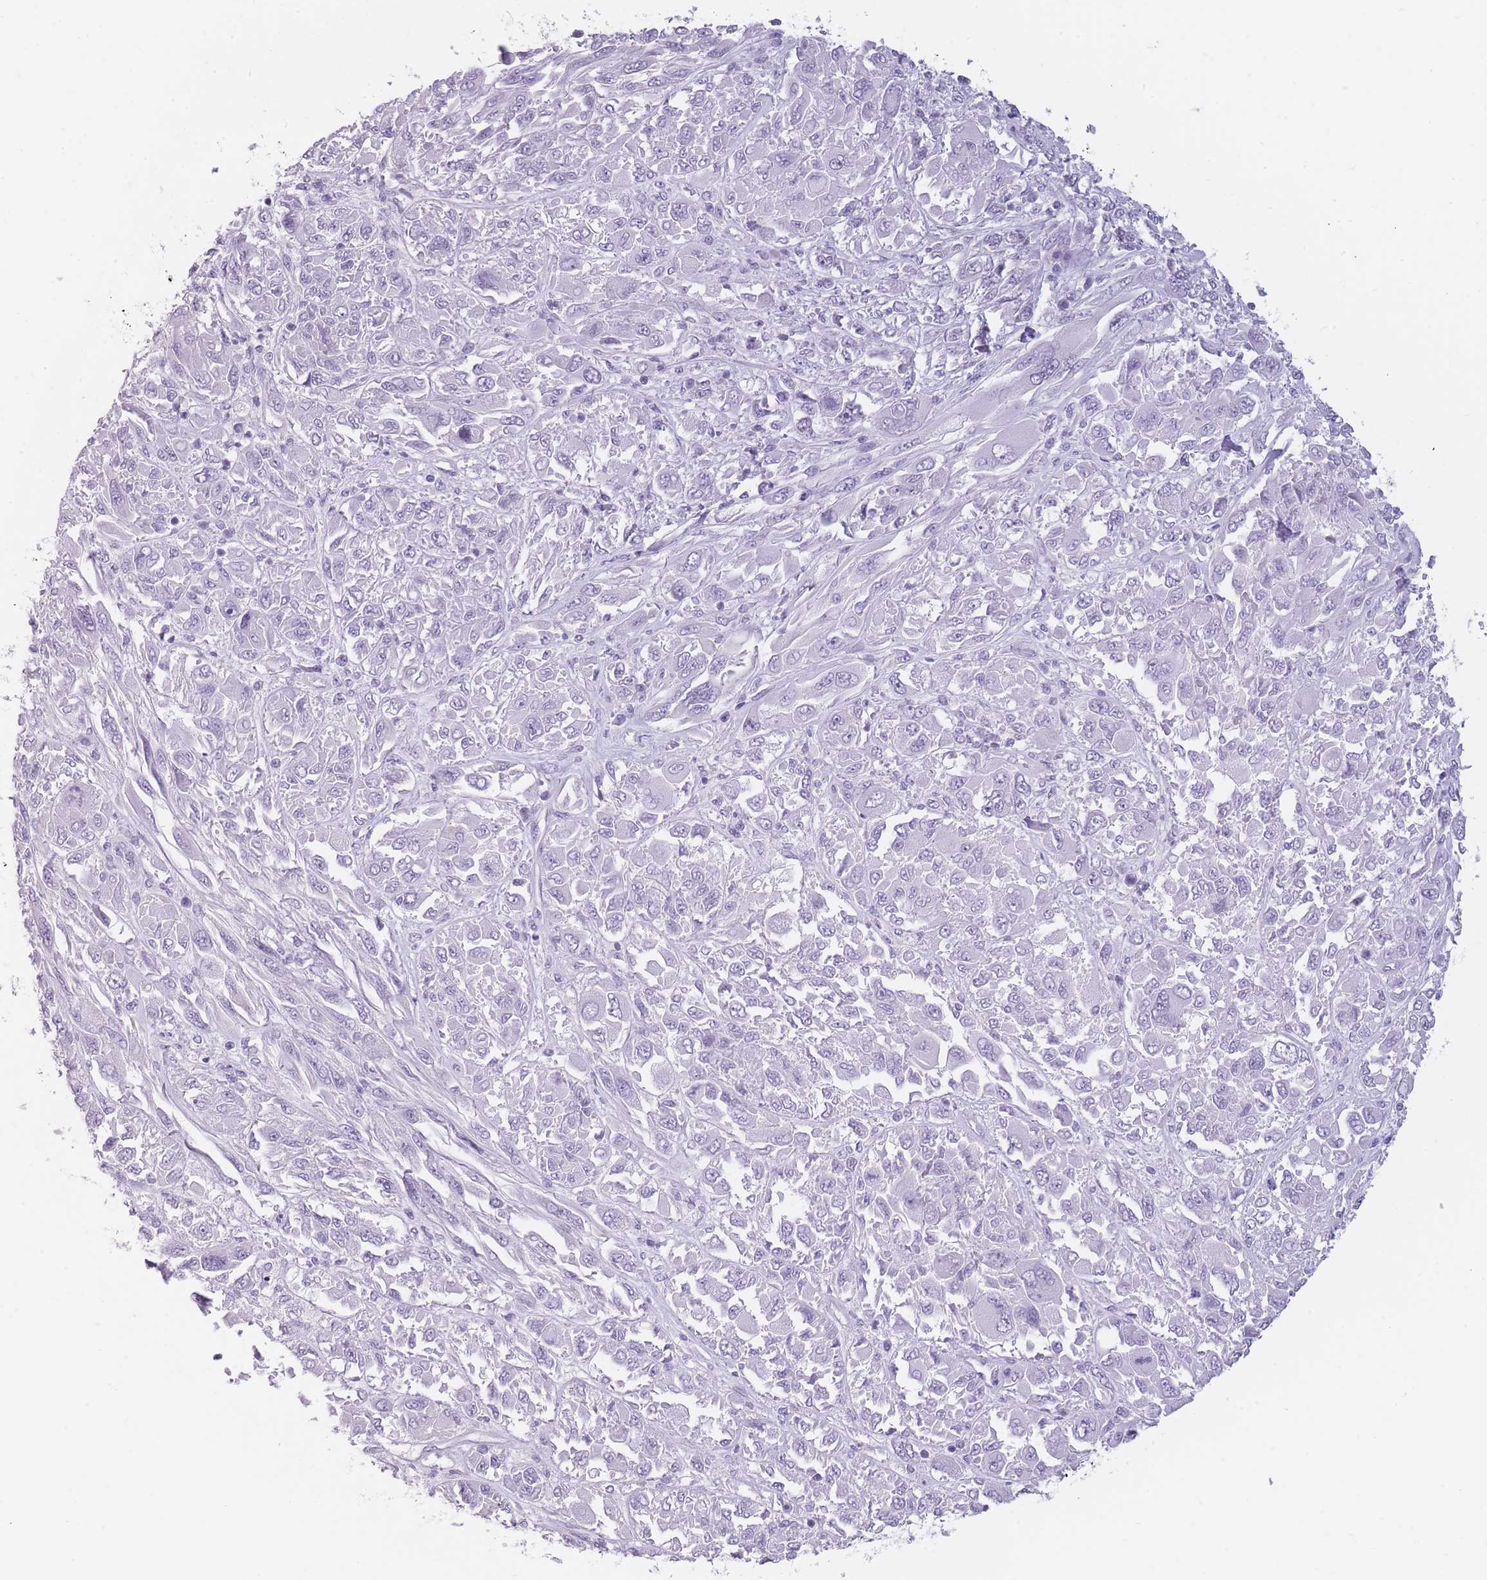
{"staining": {"intensity": "negative", "quantity": "none", "location": "none"}, "tissue": "melanoma", "cell_type": "Tumor cells", "image_type": "cancer", "snomed": [{"axis": "morphology", "description": "Malignant melanoma, NOS"}, {"axis": "topography", "description": "Skin"}], "caption": "This is a photomicrograph of immunohistochemistry (IHC) staining of melanoma, which shows no positivity in tumor cells.", "gene": "GGT1", "patient": {"sex": "female", "age": 91}}